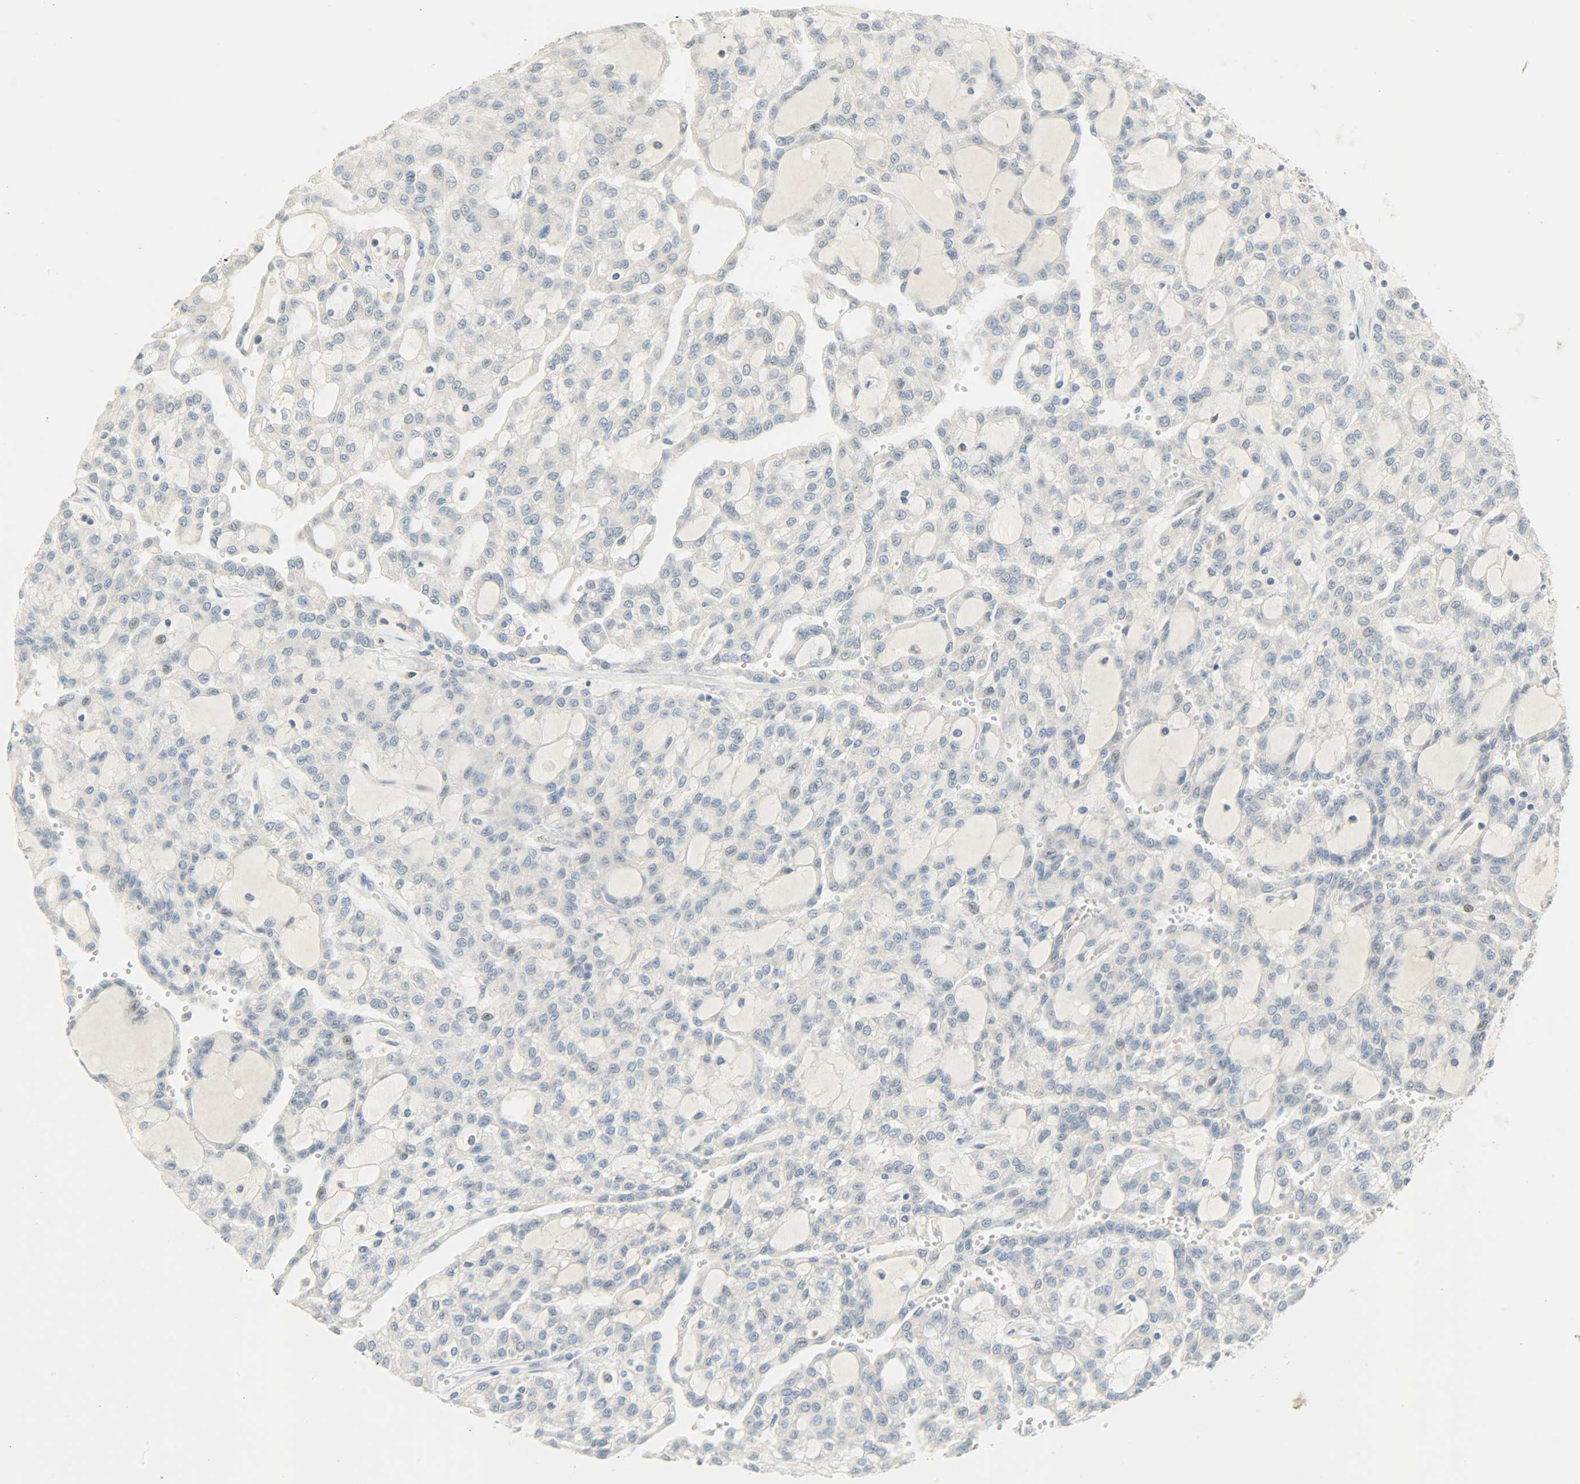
{"staining": {"intensity": "negative", "quantity": "none", "location": "none"}, "tissue": "renal cancer", "cell_type": "Tumor cells", "image_type": "cancer", "snomed": [{"axis": "morphology", "description": "Adenocarcinoma, NOS"}, {"axis": "topography", "description": "Kidney"}], "caption": "Adenocarcinoma (renal) stained for a protein using immunohistochemistry demonstrates no positivity tumor cells.", "gene": "JUNB", "patient": {"sex": "male", "age": 63}}